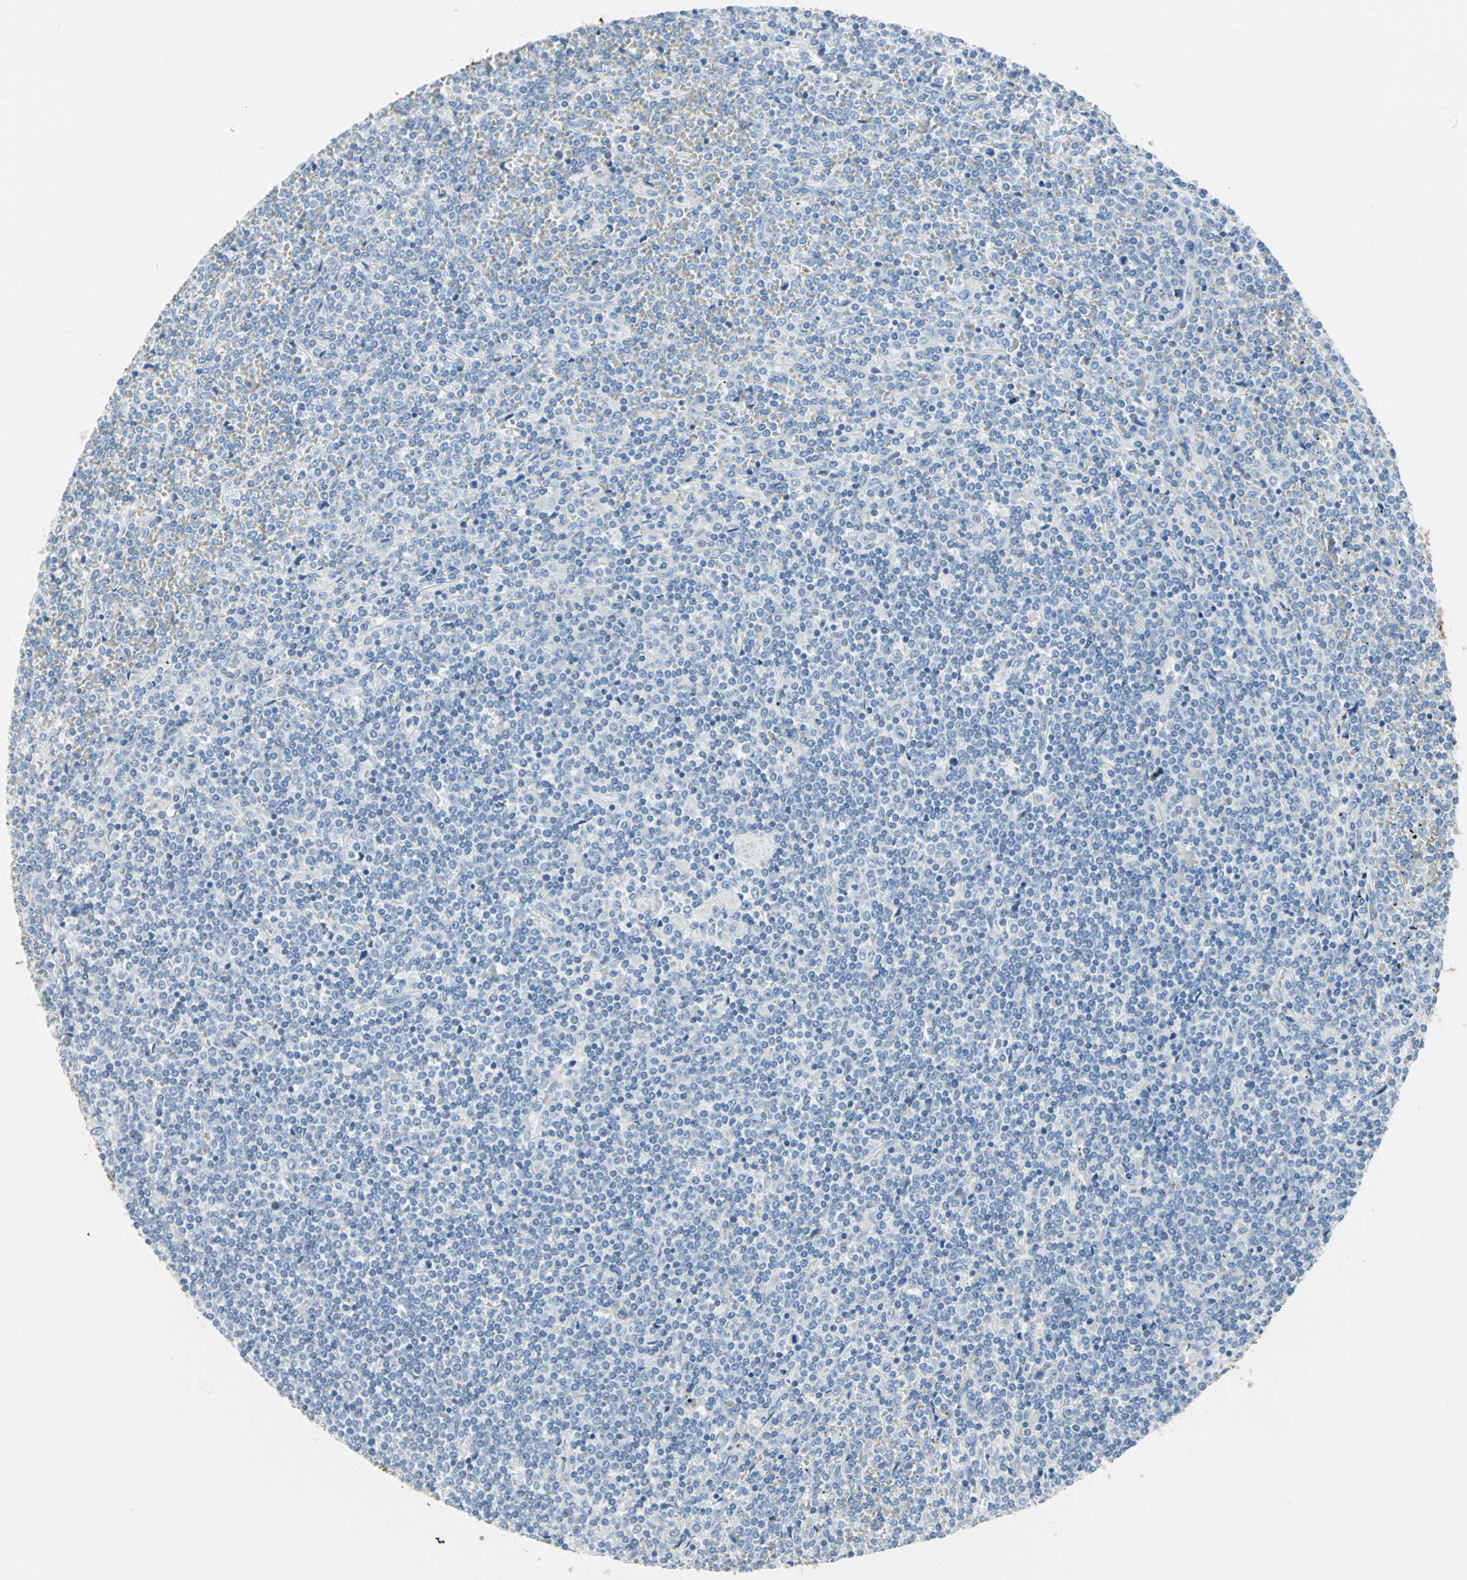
{"staining": {"intensity": "negative", "quantity": "none", "location": "none"}, "tissue": "lymphoma", "cell_type": "Tumor cells", "image_type": "cancer", "snomed": [{"axis": "morphology", "description": "Malignant lymphoma, non-Hodgkin's type, Low grade"}, {"axis": "topography", "description": "Spleen"}], "caption": "High power microscopy micrograph of an immunohistochemistry (IHC) image of malignant lymphoma, non-Hodgkin's type (low-grade), revealing no significant positivity in tumor cells. Nuclei are stained in blue.", "gene": "STX1A", "patient": {"sex": "female", "age": 19}}